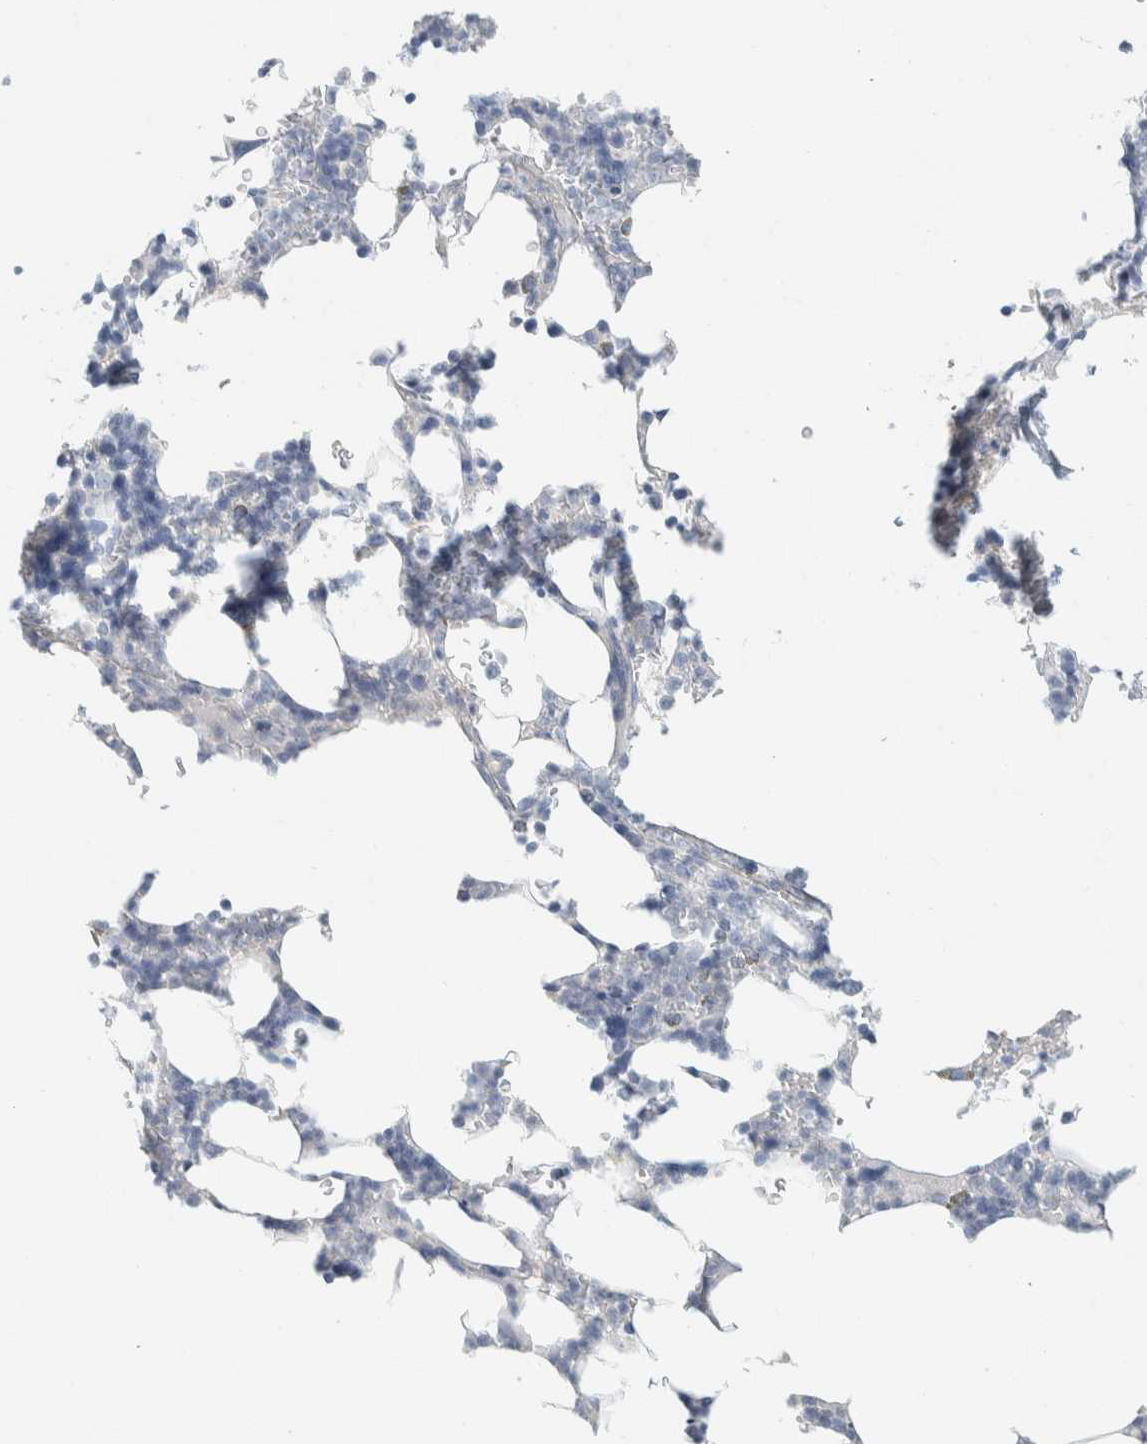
{"staining": {"intensity": "negative", "quantity": "none", "location": "none"}, "tissue": "bone marrow", "cell_type": "Hematopoietic cells", "image_type": "normal", "snomed": [{"axis": "morphology", "description": "Normal tissue, NOS"}, {"axis": "topography", "description": "Bone marrow"}], "caption": "Immunohistochemistry (IHC) of unremarkable human bone marrow exhibits no expression in hematopoietic cells. The staining was performed using DAB (3,3'-diaminobenzidine) to visualize the protein expression in brown, while the nuclei were stained in blue with hematoxylin (Magnification: 20x).", "gene": "ALOX12B", "patient": {"sex": "female", "age": 81}}